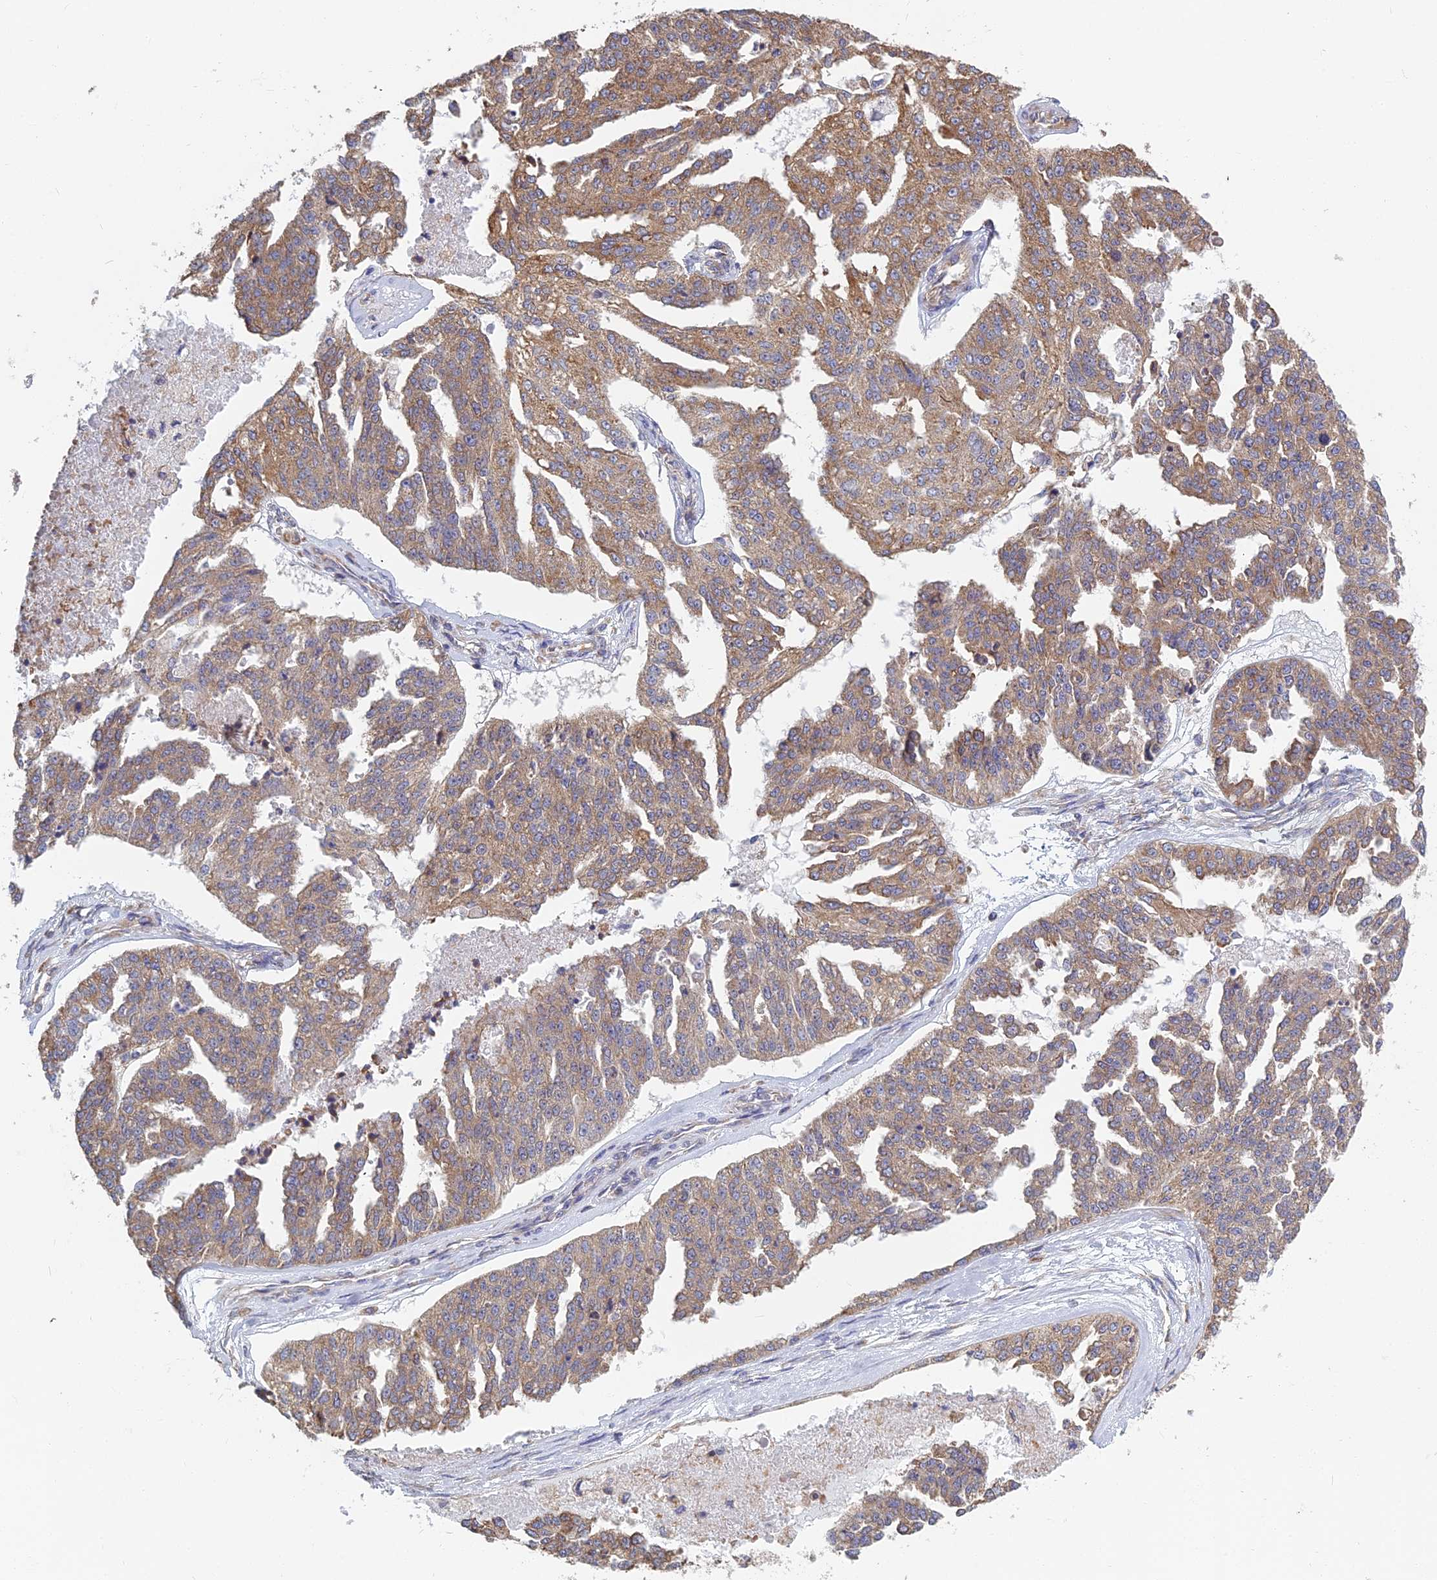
{"staining": {"intensity": "moderate", "quantity": ">75%", "location": "cytoplasmic/membranous"}, "tissue": "ovarian cancer", "cell_type": "Tumor cells", "image_type": "cancer", "snomed": [{"axis": "morphology", "description": "Cystadenocarcinoma, serous, NOS"}, {"axis": "topography", "description": "Ovary"}], "caption": "The histopathology image exhibits a brown stain indicating the presence of a protein in the cytoplasmic/membranous of tumor cells in ovarian serous cystadenocarcinoma.", "gene": "KIAA1143", "patient": {"sex": "female", "age": 58}}